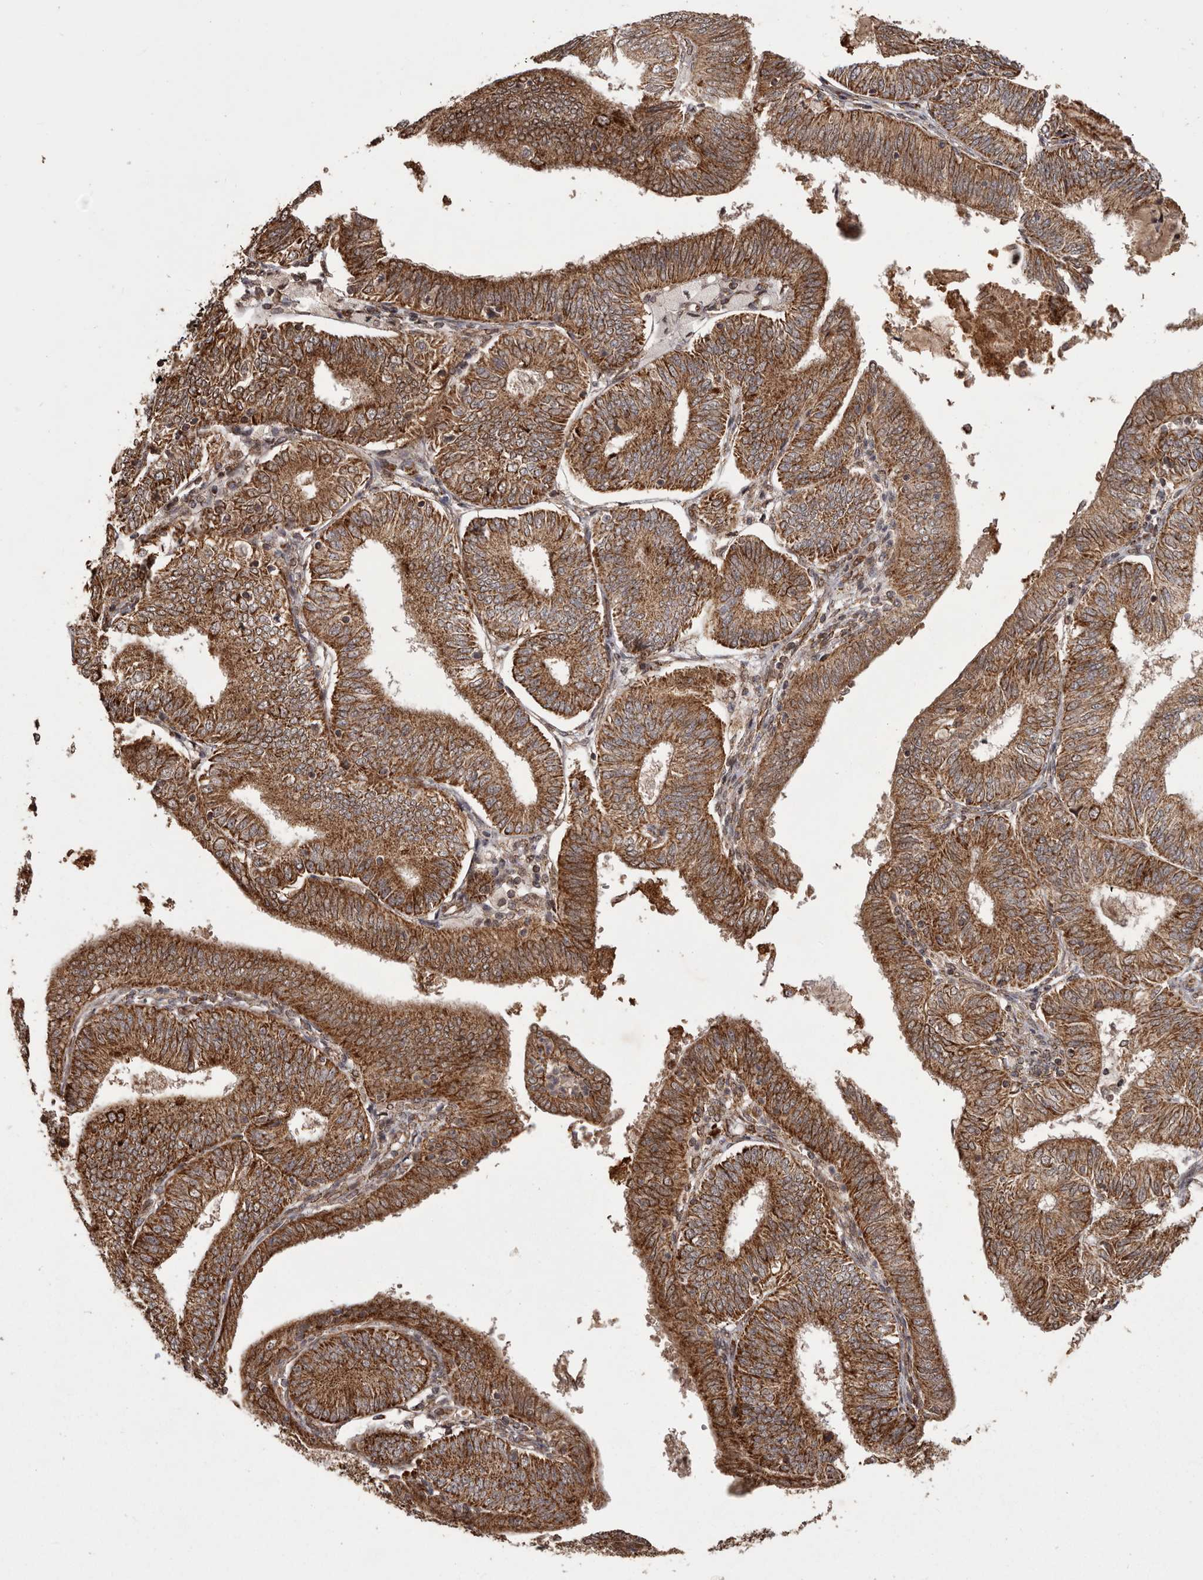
{"staining": {"intensity": "strong", "quantity": ">75%", "location": "cytoplasmic/membranous"}, "tissue": "endometrial cancer", "cell_type": "Tumor cells", "image_type": "cancer", "snomed": [{"axis": "morphology", "description": "Adenocarcinoma, NOS"}, {"axis": "topography", "description": "Endometrium"}], "caption": "DAB (3,3'-diaminobenzidine) immunohistochemical staining of adenocarcinoma (endometrial) displays strong cytoplasmic/membranous protein staining in approximately >75% of tumor cells.", "gene": "CHRM2", "patient": {"sex": "female", "age": 51}}